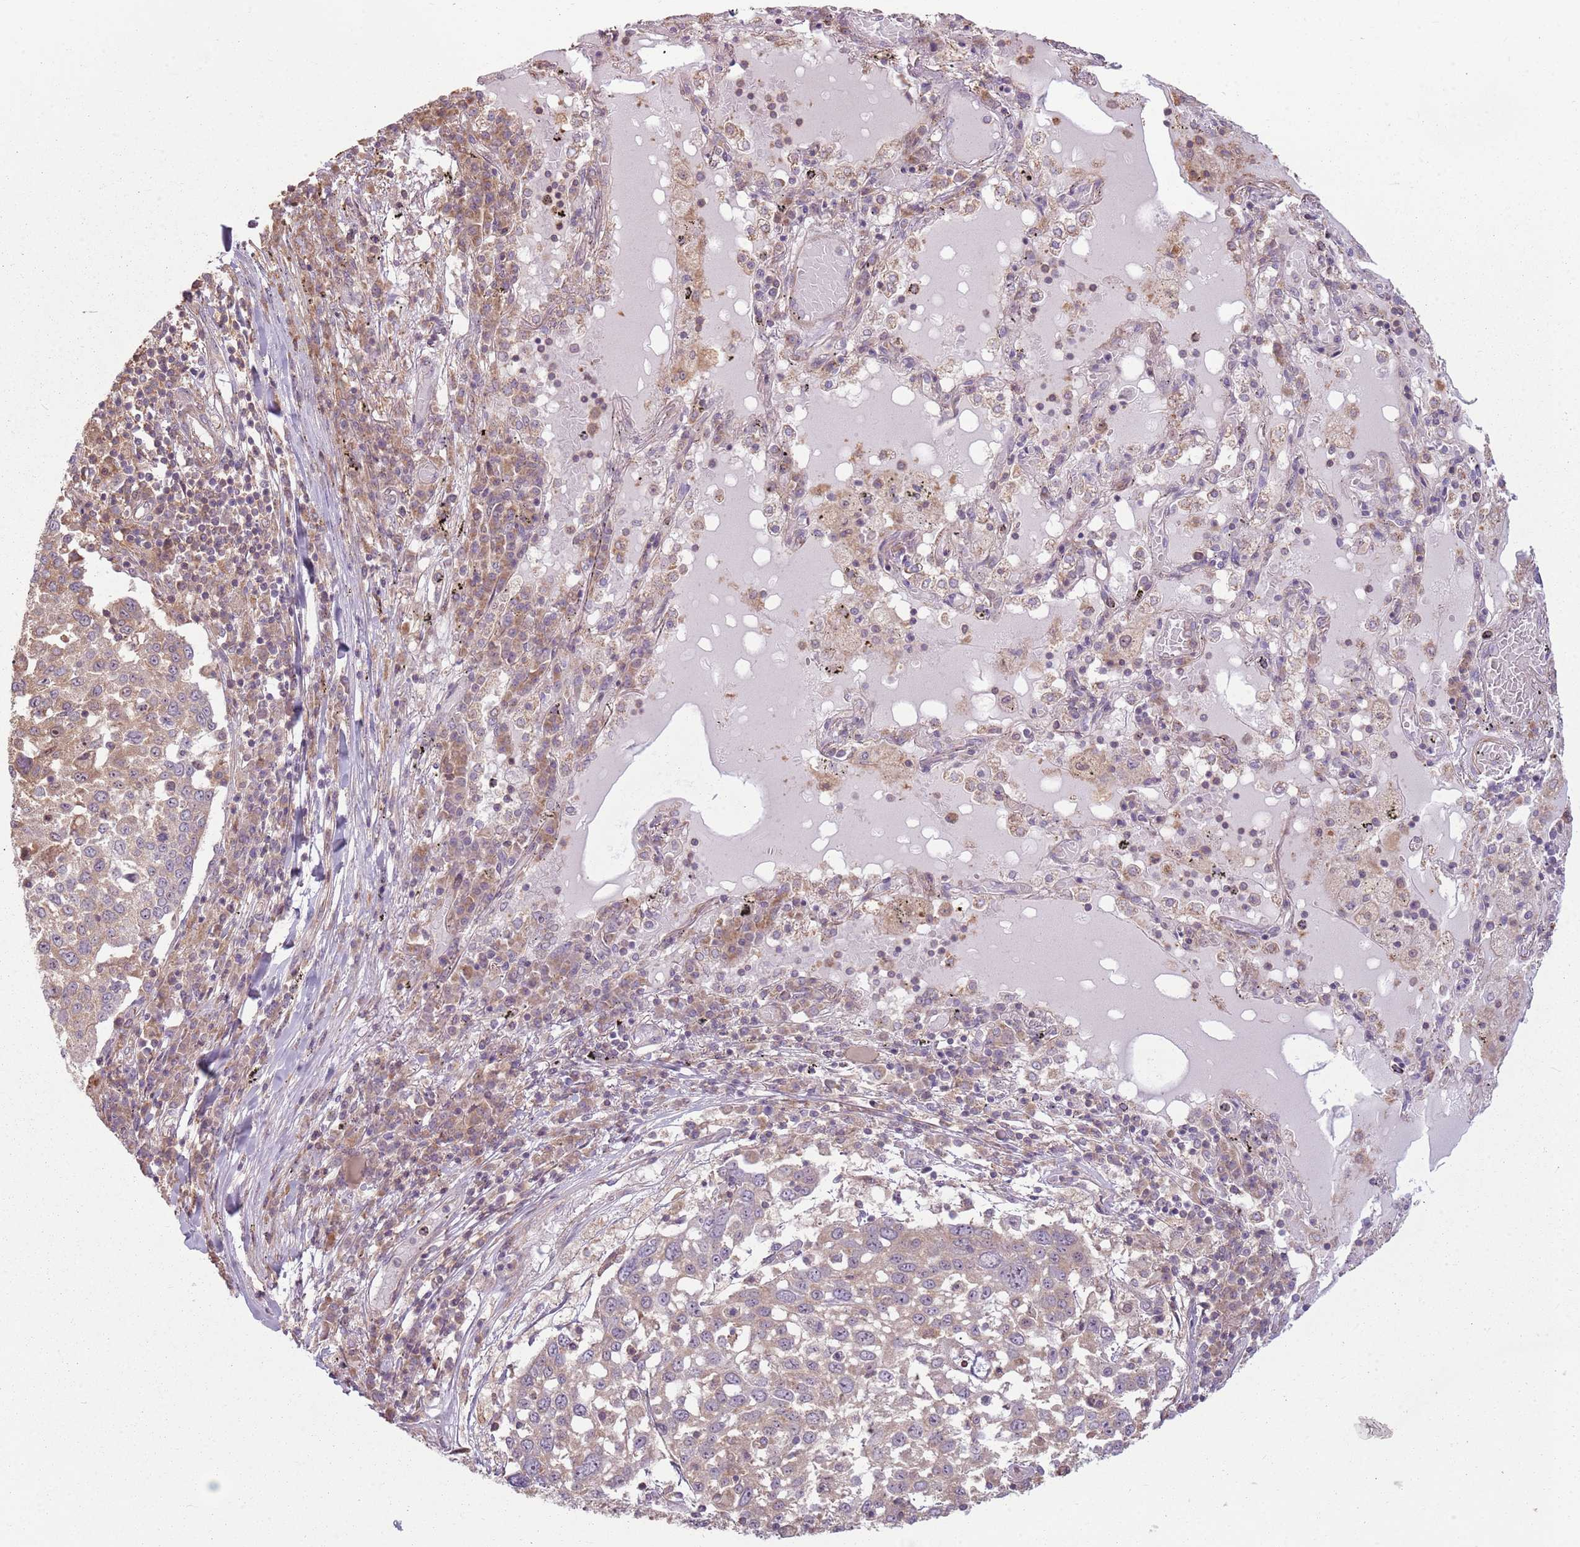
{"staining": {"intensity": "moderate", "quantity": "25%-75%", "location": "cytoplasmic/membranous"}, "tissue": "lung cancer", "cell_type": "Tumor cells", "image_type": "cancer", "snomed": [{"axis": "morphology", "description": "Squamous cell carcinoma, NOS"}, {"axis": "topography", "description": "Lung"}], "caption": "Squamous cell carcinoma (lung) was stained to show a protein in brown. There is medium levels of moderate cytoplasmic/membranous positivity in about 25%-75% of tumor cells.", "gene": "RPL21", "patient": {"sex": "male", "age": 65}}